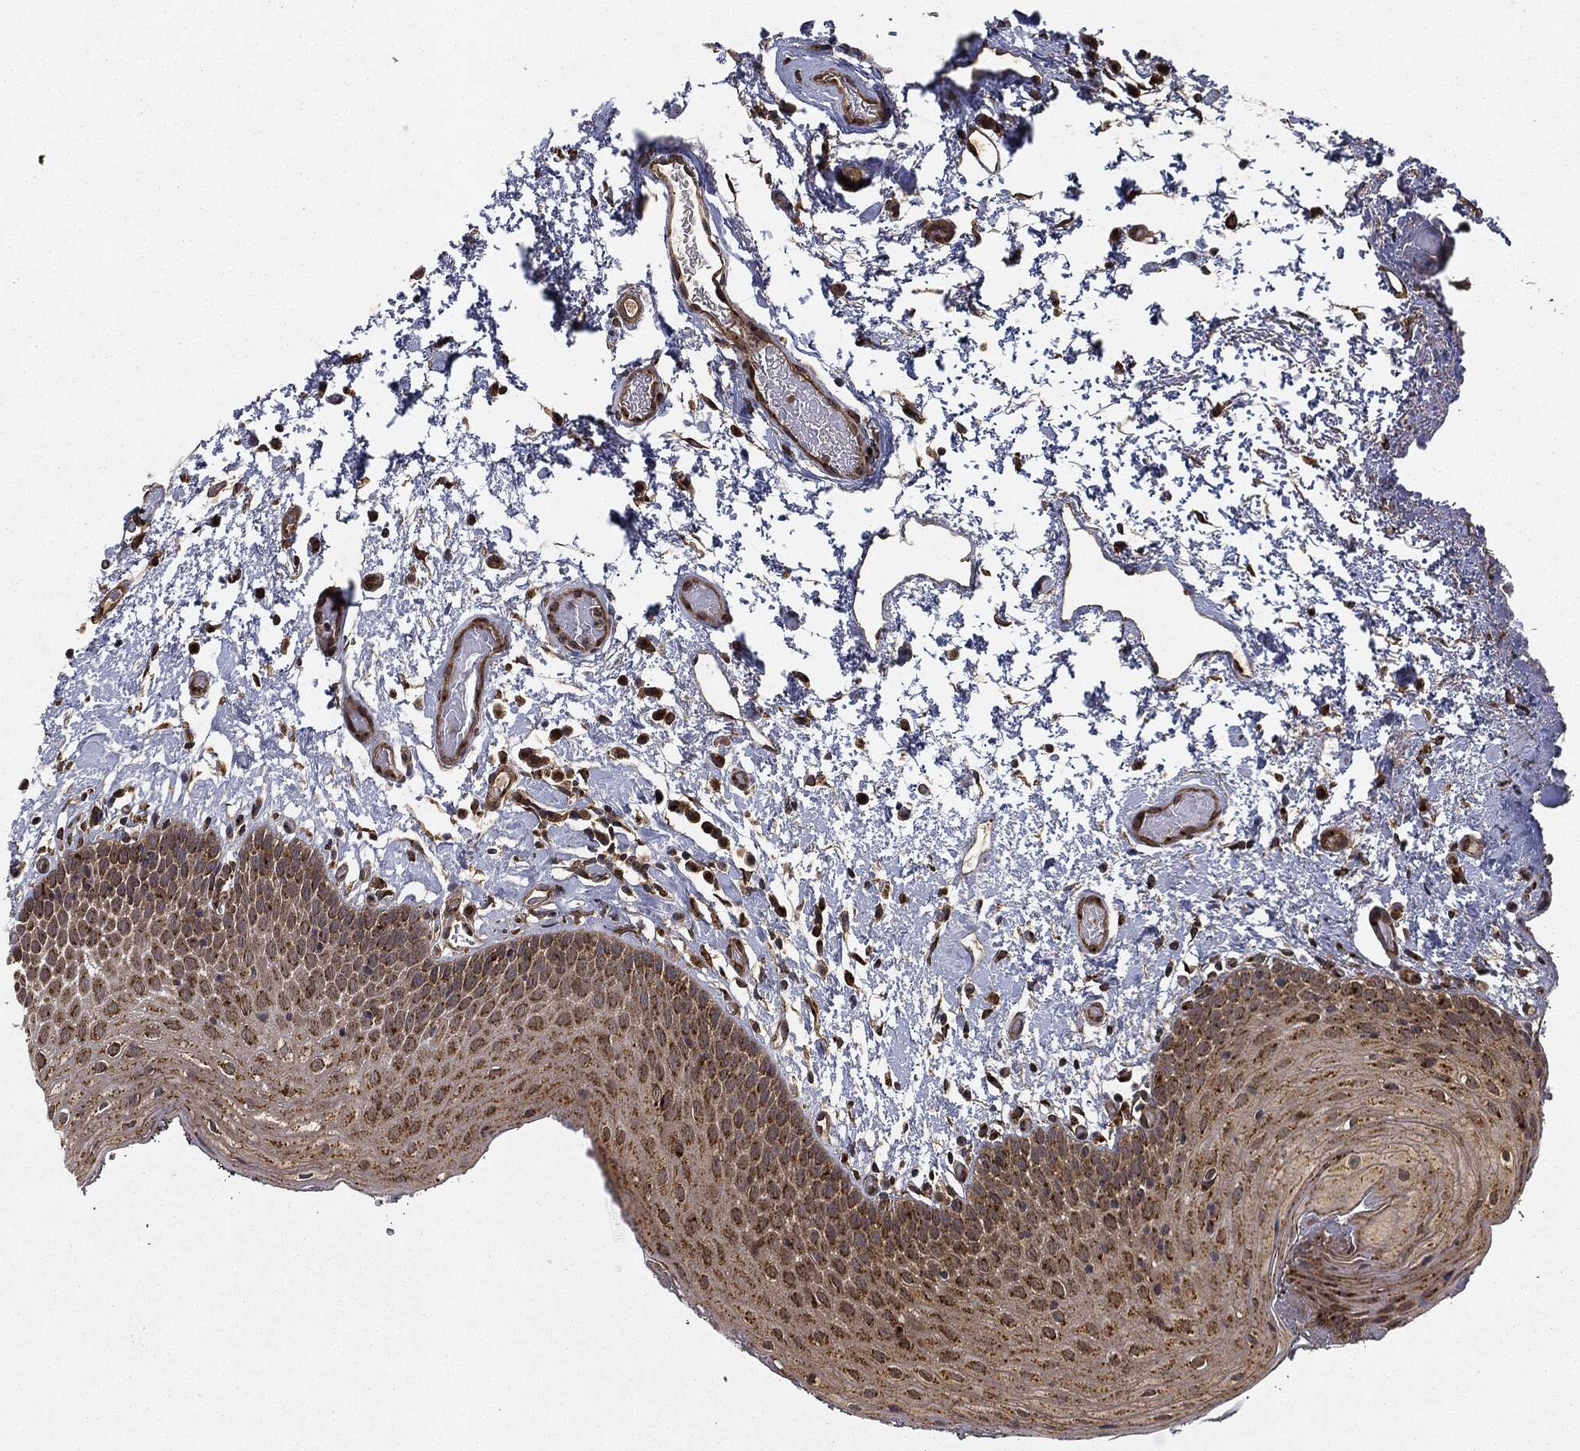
{"staining": {"intensity": "moderate", "quantity": ">75%", "location": "cytoplasmic/membranous"}, "tissue": "oral mucosa", "cell_type": "Squamous epithelial cells", "image_type": "normal", "snomed": [{"axis": "morphology", "description": "Normal tissue, NOS"}, {"axis": "morphology", "description": "Squamous cell carcinoma, NOS"}, {"axis": "topography", "description": "Oral tissue"}, {"axis": "topography", "description": "Tounge, NOS"}, {"axis": "topography", "description": "Head-Neck"}], "caption": "Oral mucosa was stained to show a protein in brown. There is medium levels of moderate cytoplasmic/membranous positivity in approximately >75% of squamous epithelial cells. Ihc stains the protein in brown and the nuclei are stained blue.", "gene": "MIER2", "patient": {"sex": "female", "age": 80}}